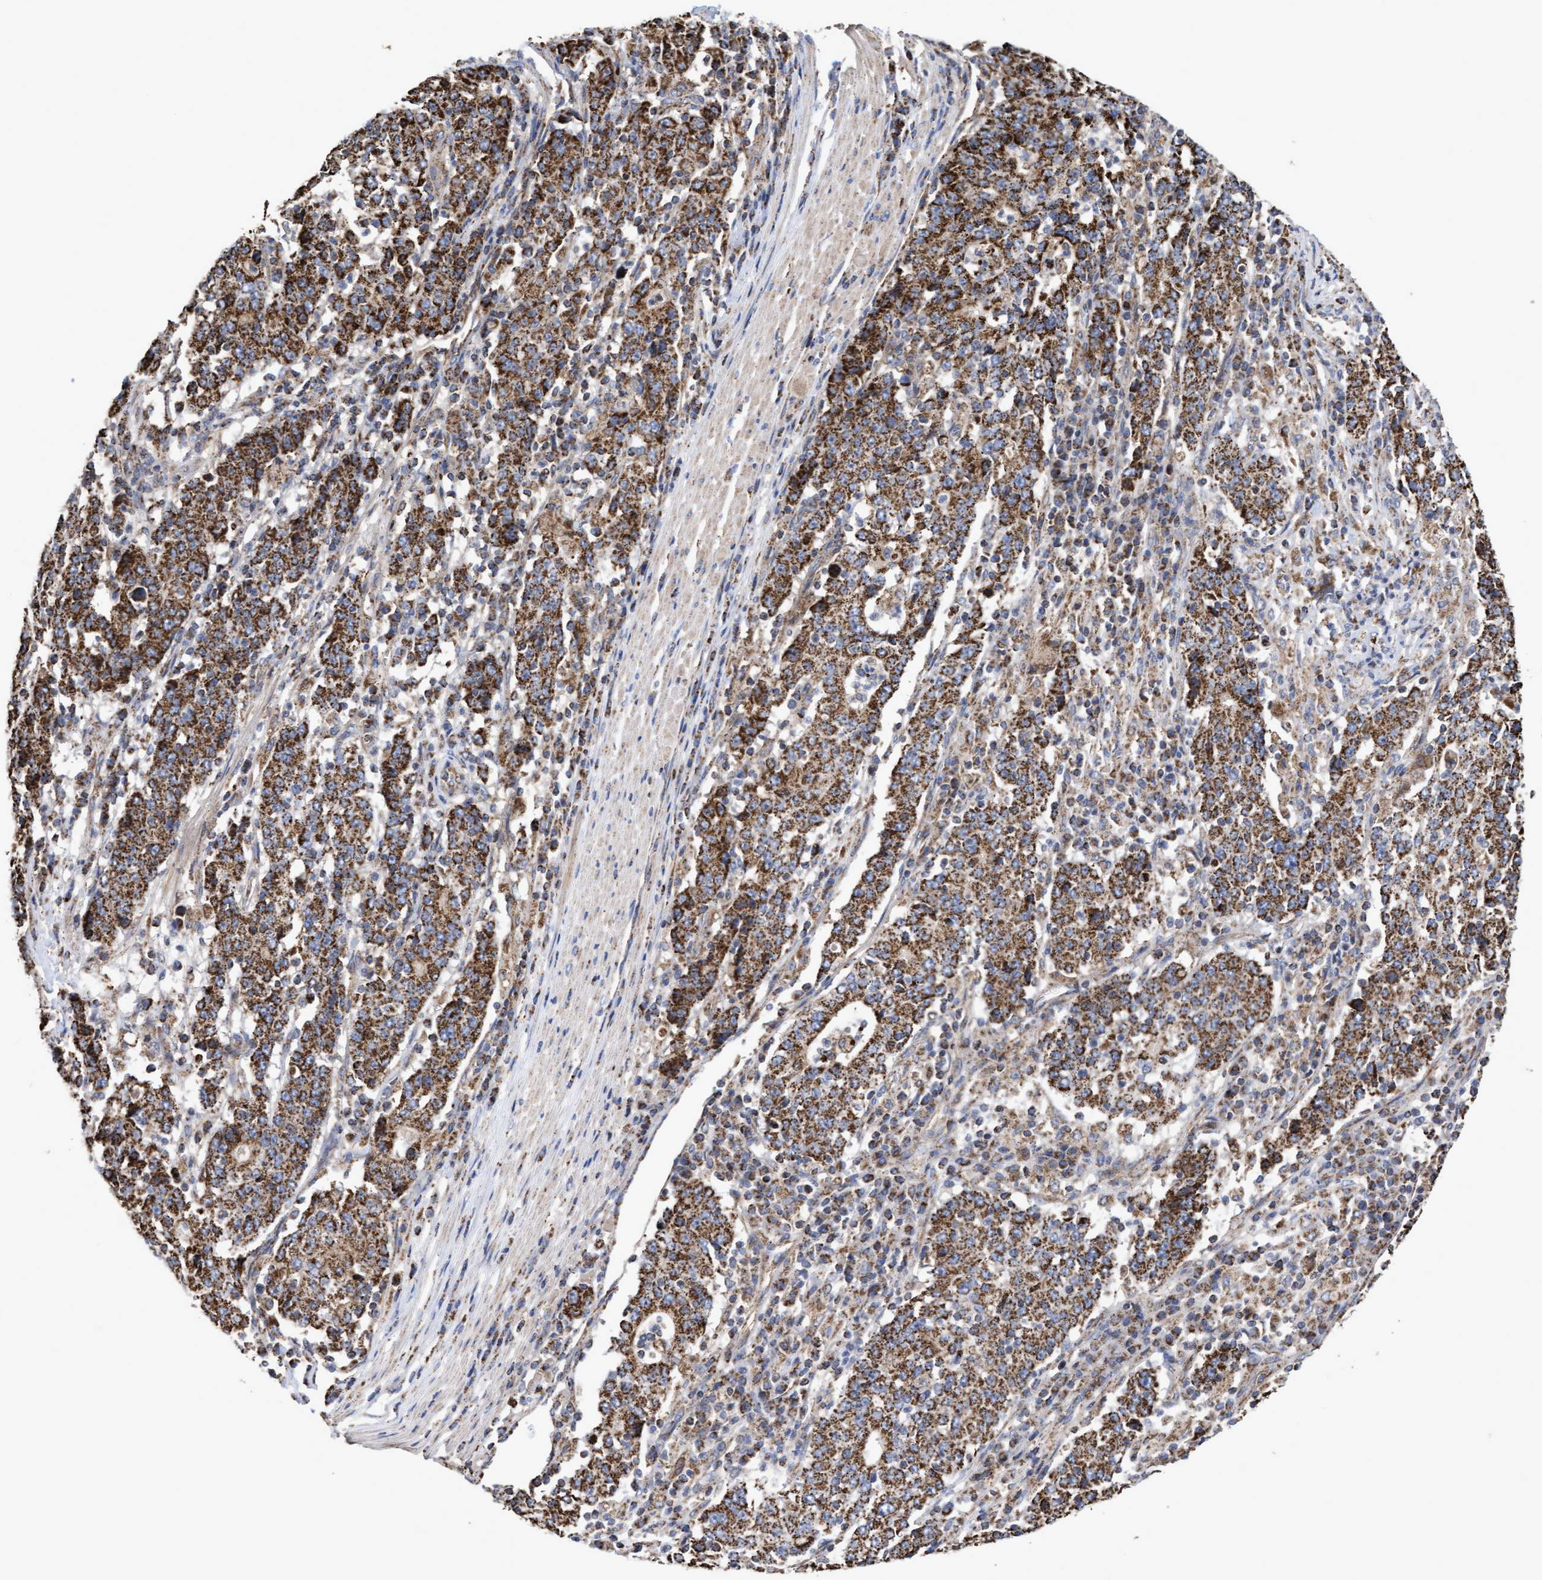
{"staining": {"intensity": "strong", "quantity": ">75%", "location": "cytoplasmic/membranous"}, "tissue": "stomach cancer", "cell_type": "Tumor cells", "image_type": "cancer", "snomed": [{"axis": "morphology", "description": "Adenocarcinoma, NOS"}, {"axis": "topography", "description": "Stomach"}], "caption": "High-magnification brightfield microscopy of stomach adenocarcinoma stained with DAB (3,3'-diaminobenzidine) (brown) and counterstained with hematoxylin (blue). tumor cells exhibit strong cytoplasmic/membranous staining is seen in approximately>75% of cells.", "gene": "COBL", "patient": {"sex": "male", "age": 59}}